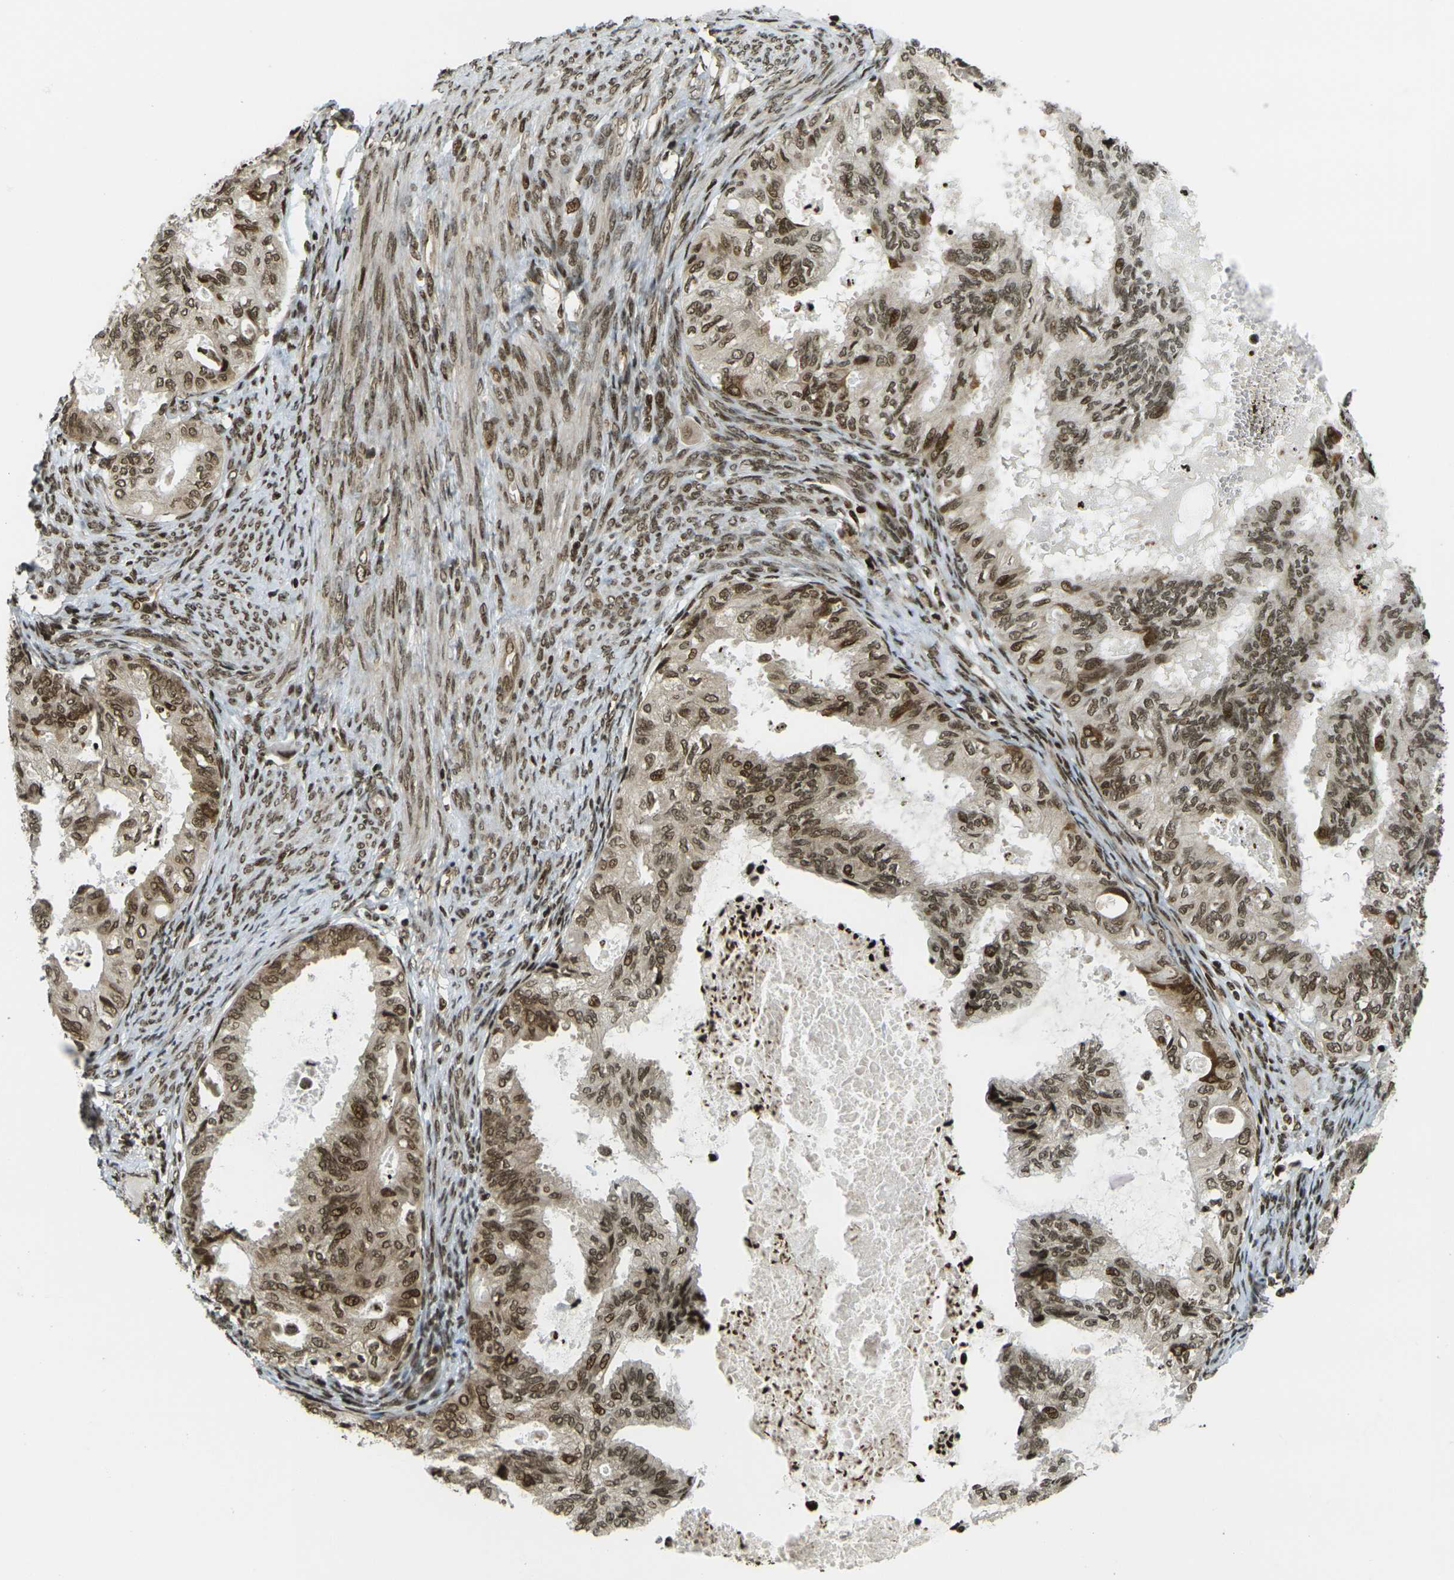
{"staining": {"intensity": "moderate", "quantity": ">75%", "location": "cytoplasmic/membranous,nuclear"}, "tissue": "cervical cancer", "cell_type": "Tumor cells", "image_type": "cancer", "snomed": [{"axis": "morphology", "description": "Normal tissue, NOS"}, {"axis": "morphology", "description": "Adenocarcinoma, NOS"}, {"axis": "topography", "description": "Cervix"}, {"axis": "topography", "description": "Endometrium"}], "caption": "IHC histopathology image of cervical adenocarcinoma stained for a protein (brown), which exhibits medium levels of moderate cytoplasmic/membranous and nuclear positivity in approximately >75% of tumor cells.", "gene": "RUVBL2", "patient": {"sex": "female", "age": 86}}